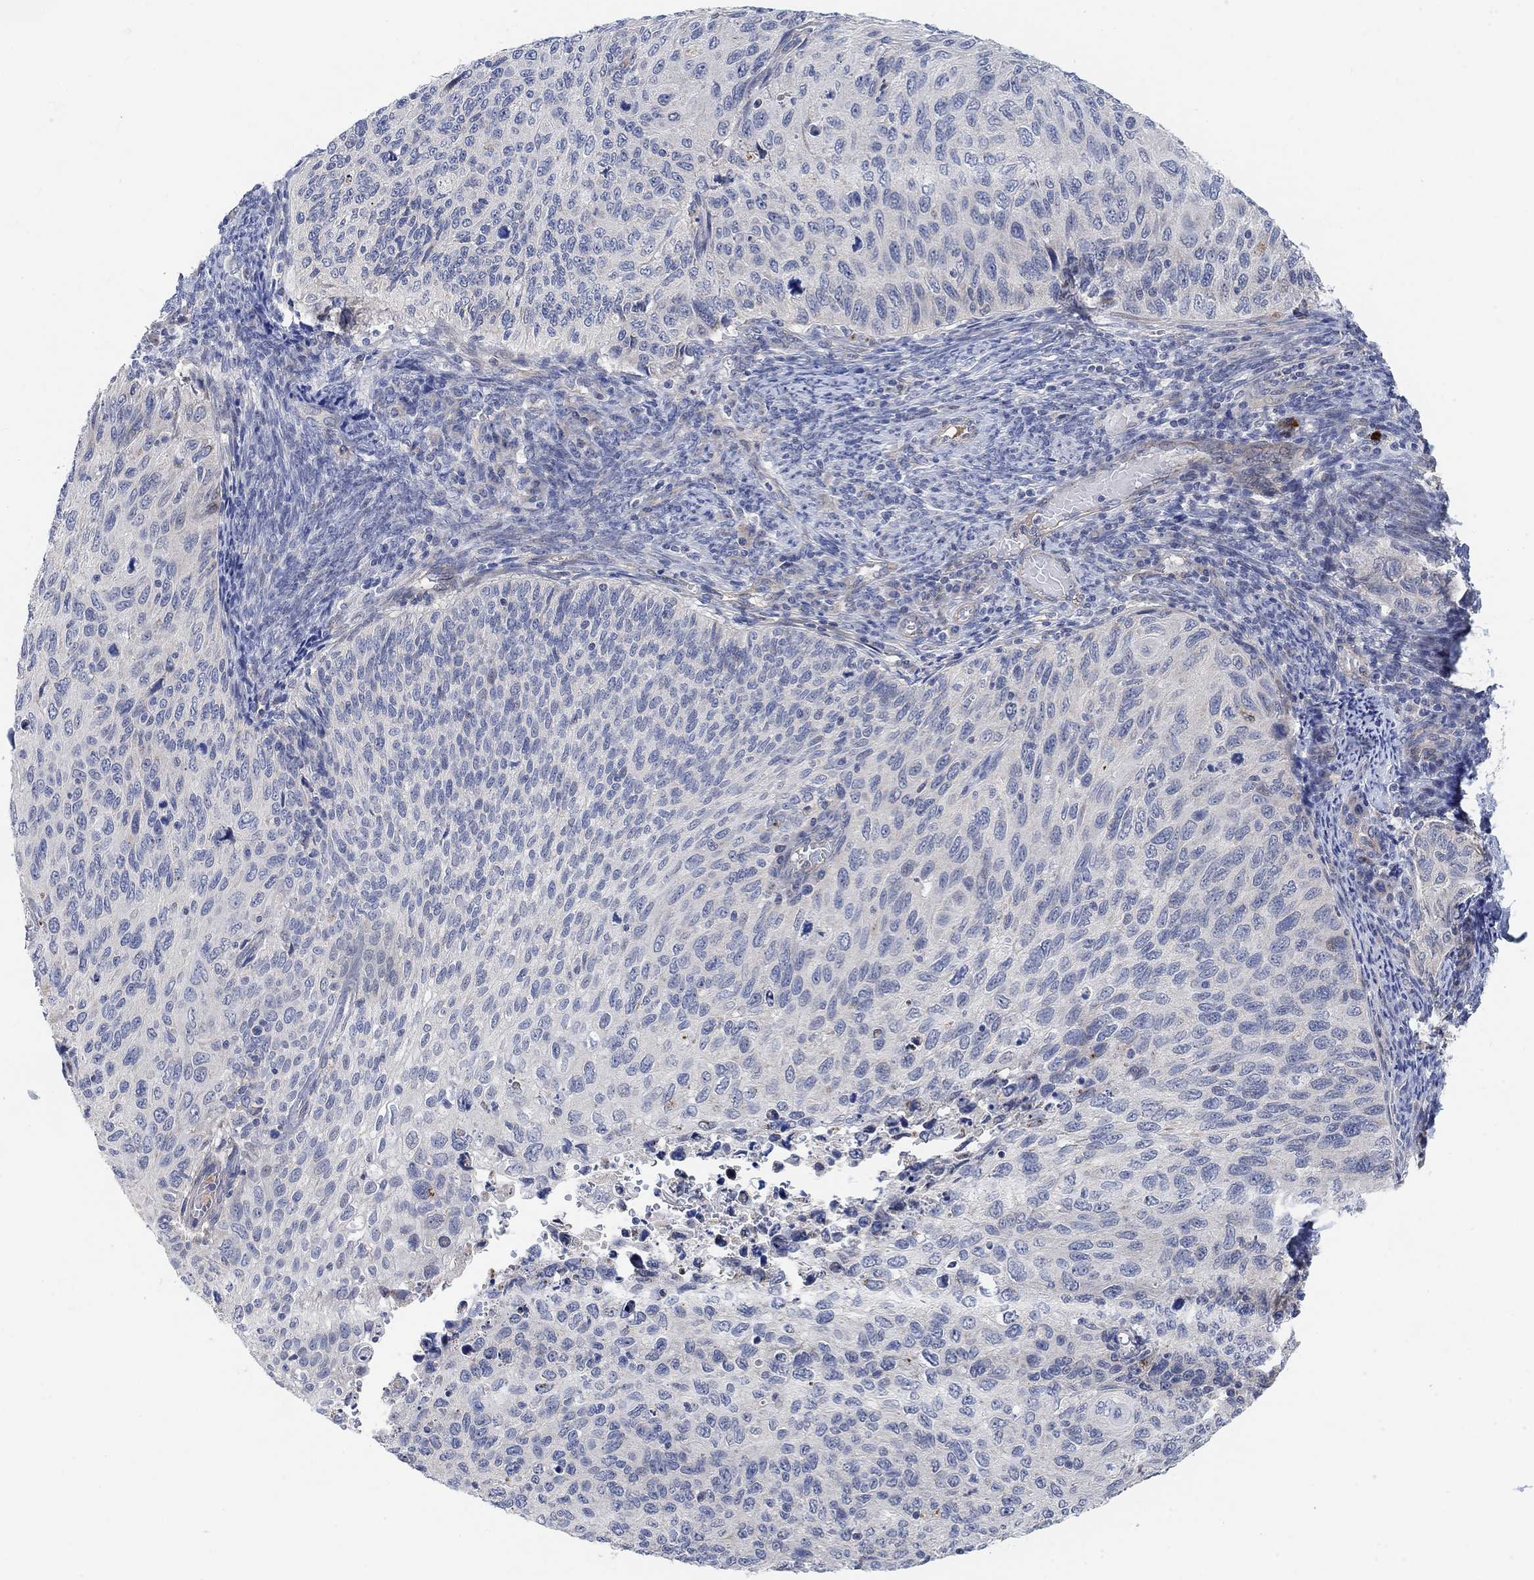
{"staining": {"intensity": "negative", "quantity": "none", "location": "none"}, "tissue": "cervical cancer", "cell_type": "Tumor cells", "image_type": "cancer", "snomed": [{"axis": "morphology", "description": "Squamous cell carcinoma, NOS"}, {"axis": "topography", "description": "Cervix"}], "caption": "A high-resolution micrograph shows immunohistochemistry staining of cervical squamous cell carcinoma, which displays no significant positivity in tumor cells.", "gene": "HCRTR1", "patient": {"sex": "female", "age": 70}}